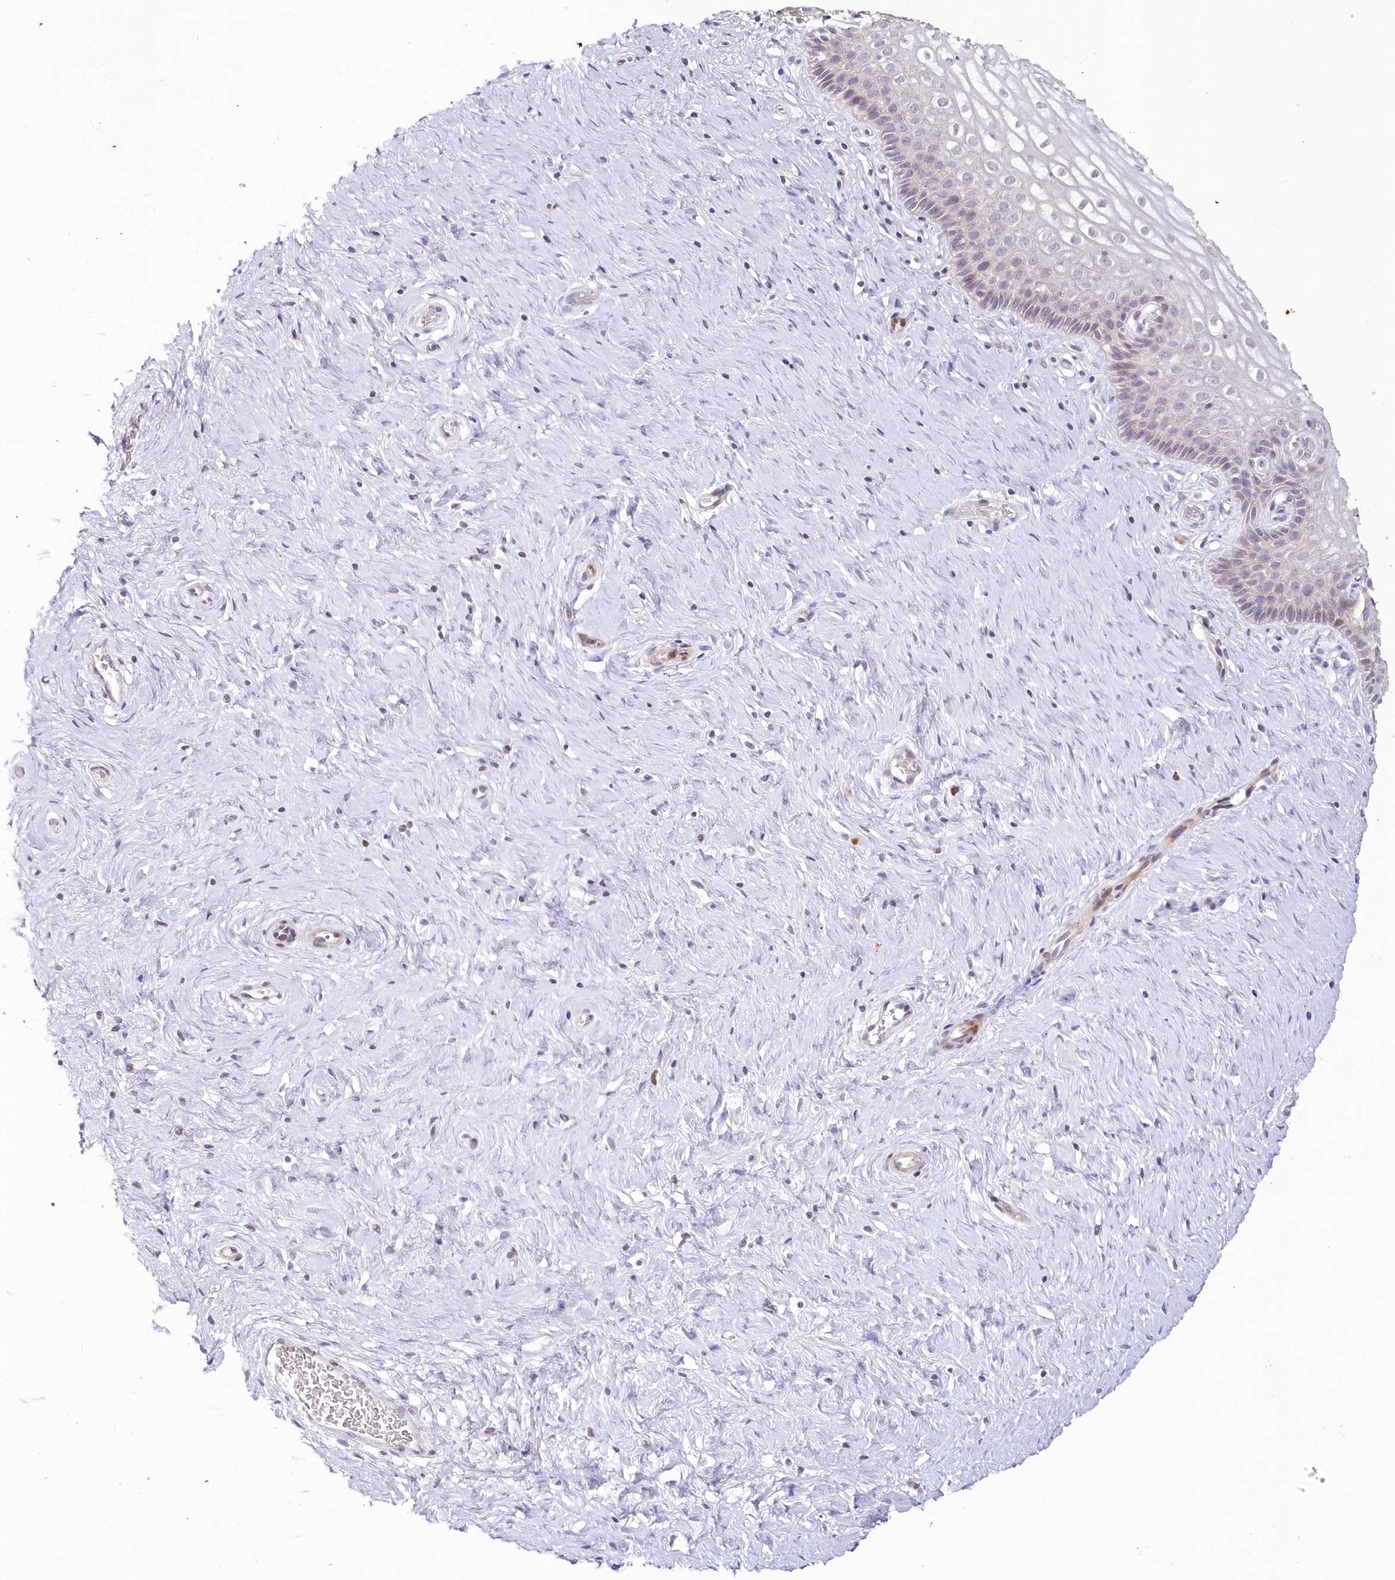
{"staining": {"intensity": "negative", "quantity": "none", "location": "none"}, "tissue": "cervix", "cell_type": "Glandular cells", "image_type": "normal", "snomed": [{"axis": "morphology", "description": "Normal tissue, NOS"}, {"axis": "topography", "description": "Cervix"}], "caption": "Protein analysis of unremarkable cervix reveals no significant positivity in glandular cells. The staining was performed using DAB (3,3'-diaminobenzidine) to visualize the protein expression in brown, while the nuclei were stained in blue with hematoxylin (Magnification: 20x).", "gene": "SNED1", "patient": {"sex": "female", "age": 33}}